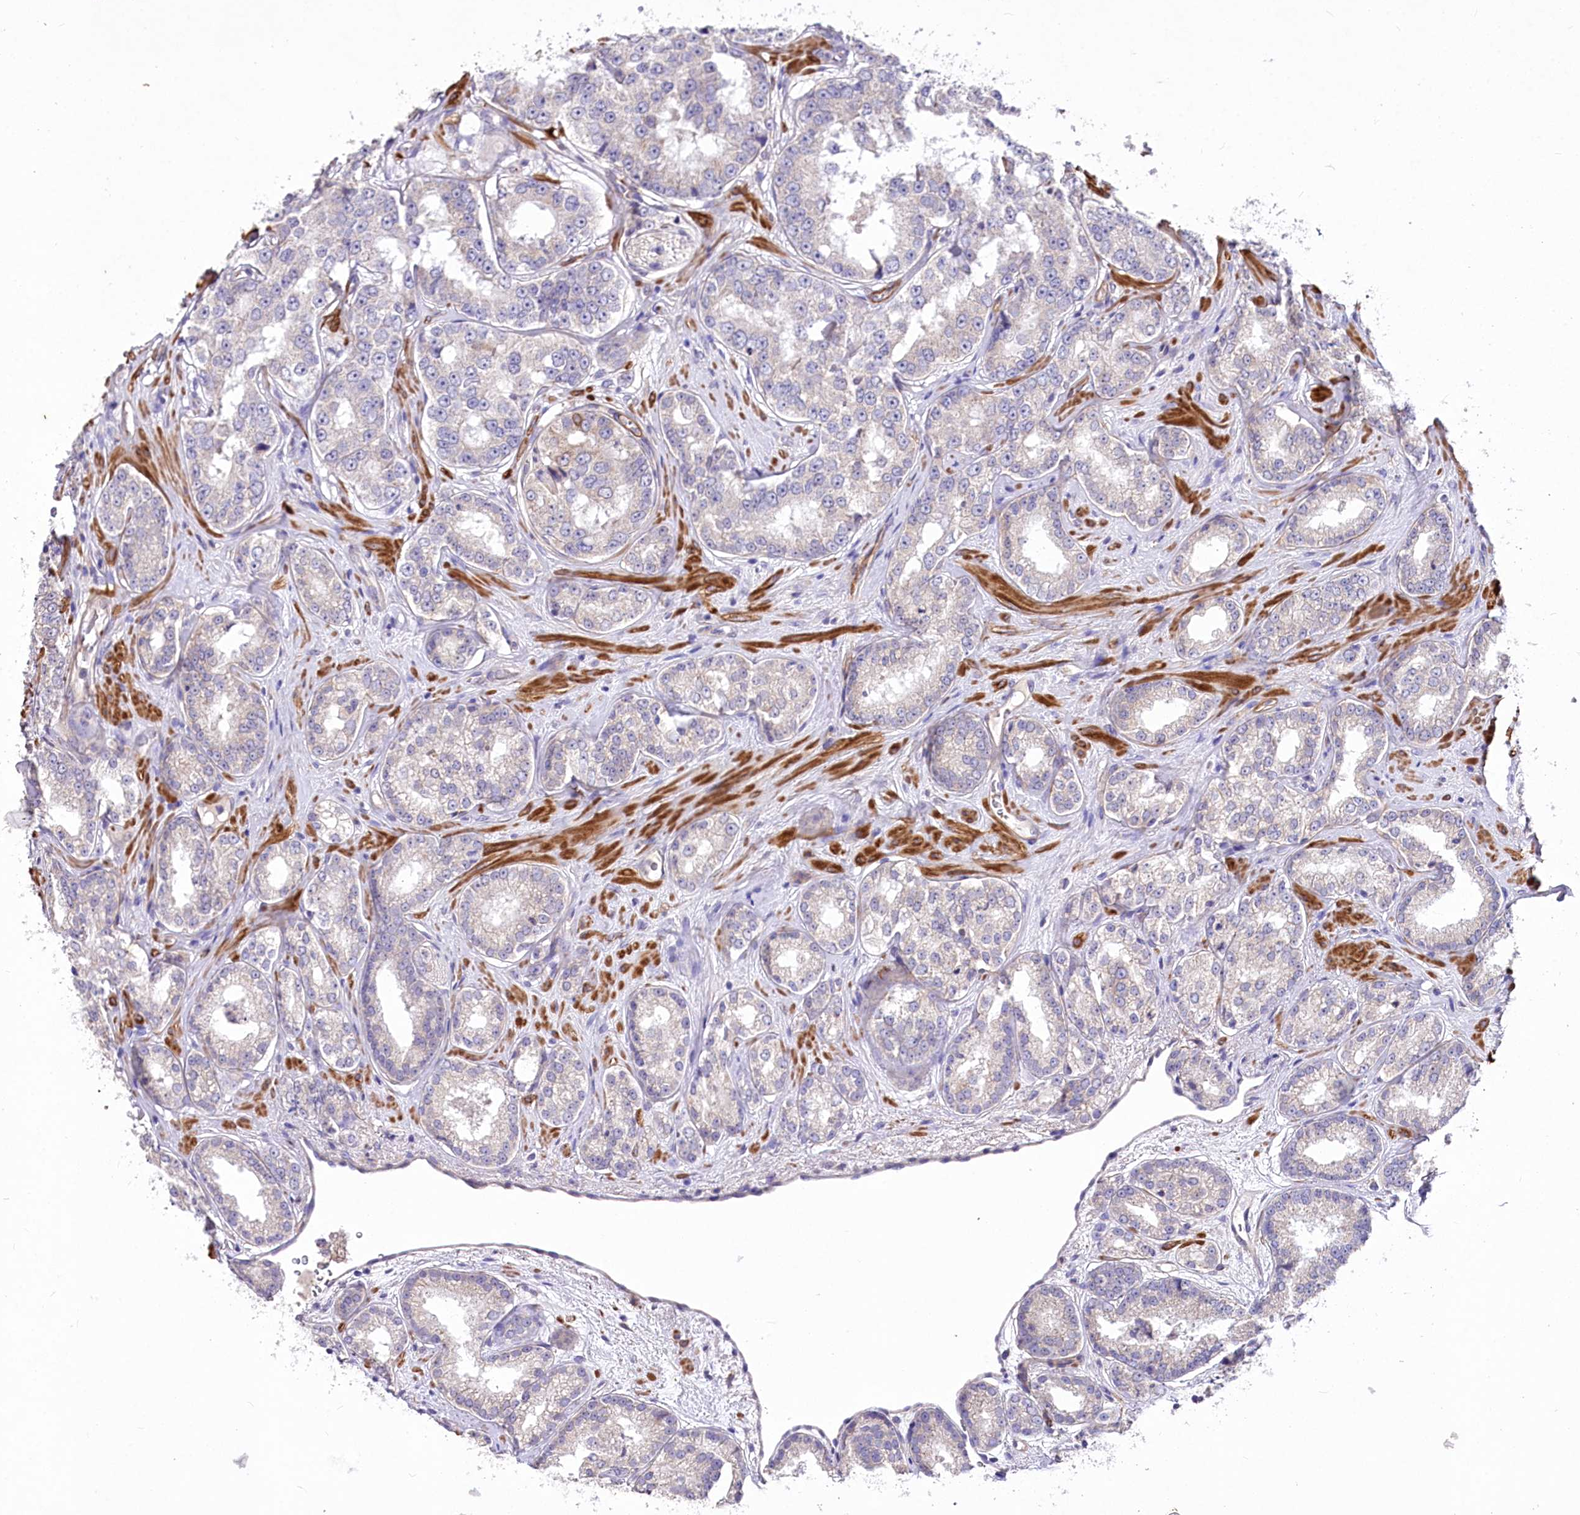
{"staining": {"intensity": "negative", "quantity": "none", "location": "none"}, "tissue": "prostate cancer", "cell_type": "Tumor cells", "image_type": "cancer", "snomed": [{"axis": "morphology", "description": "Normal tissue, NOS"}, {"axis": "morphology", "description": "Adenocarcinoma, High grade"}, {"axis": "topography", "description": "Prostate"}], "caption": "An IHC image of prostate cancer is shown. There is no staining in tumor cells of prostate cancer. Brightfield microscopy of IHC stained with DAB (brown) and hematoxylin (blue), captured at high magnification.", "gene": "RDH16", "patient": {"sex": "male", "age": 83}}